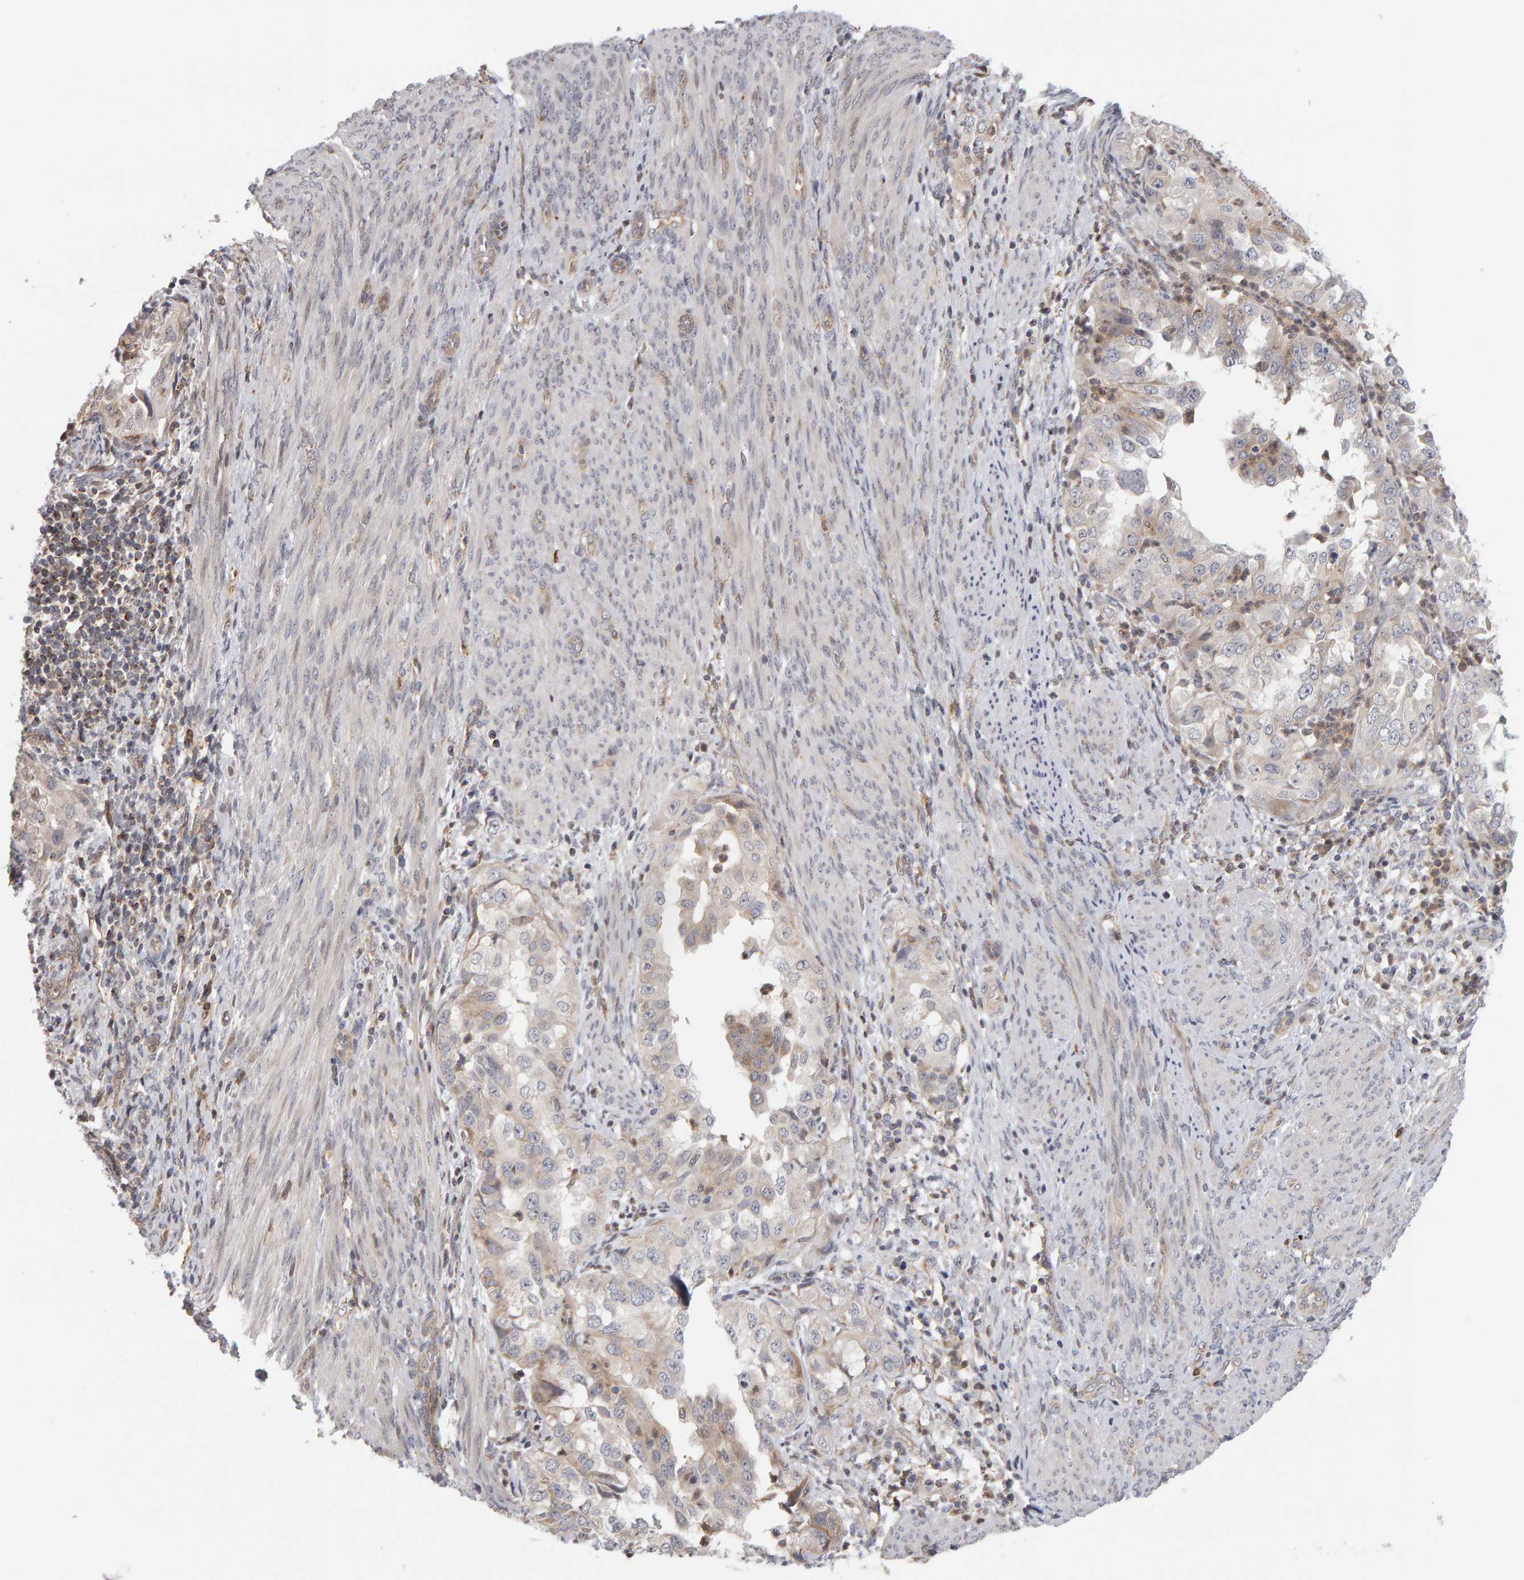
{"staining": {"intensity": "weak", "quantity": "<25%", "location": "cytoplasmic/membranous"}, "tissue": "endometrial cancer", "cell_type": "Tumor cells", "image_type": "cancer", "snomed": [{"axis": "morphology", "description": "Adenocarcinoma, NOS"}, {"axis": "topography", "description": "Endometrium"}], "caption": "Photomicrograph shows no significant protein expression in tumor cells of endometrial adenocarcinoma.", "gene": "MSRA", "patient": {"sex": "female", "age": 85}}